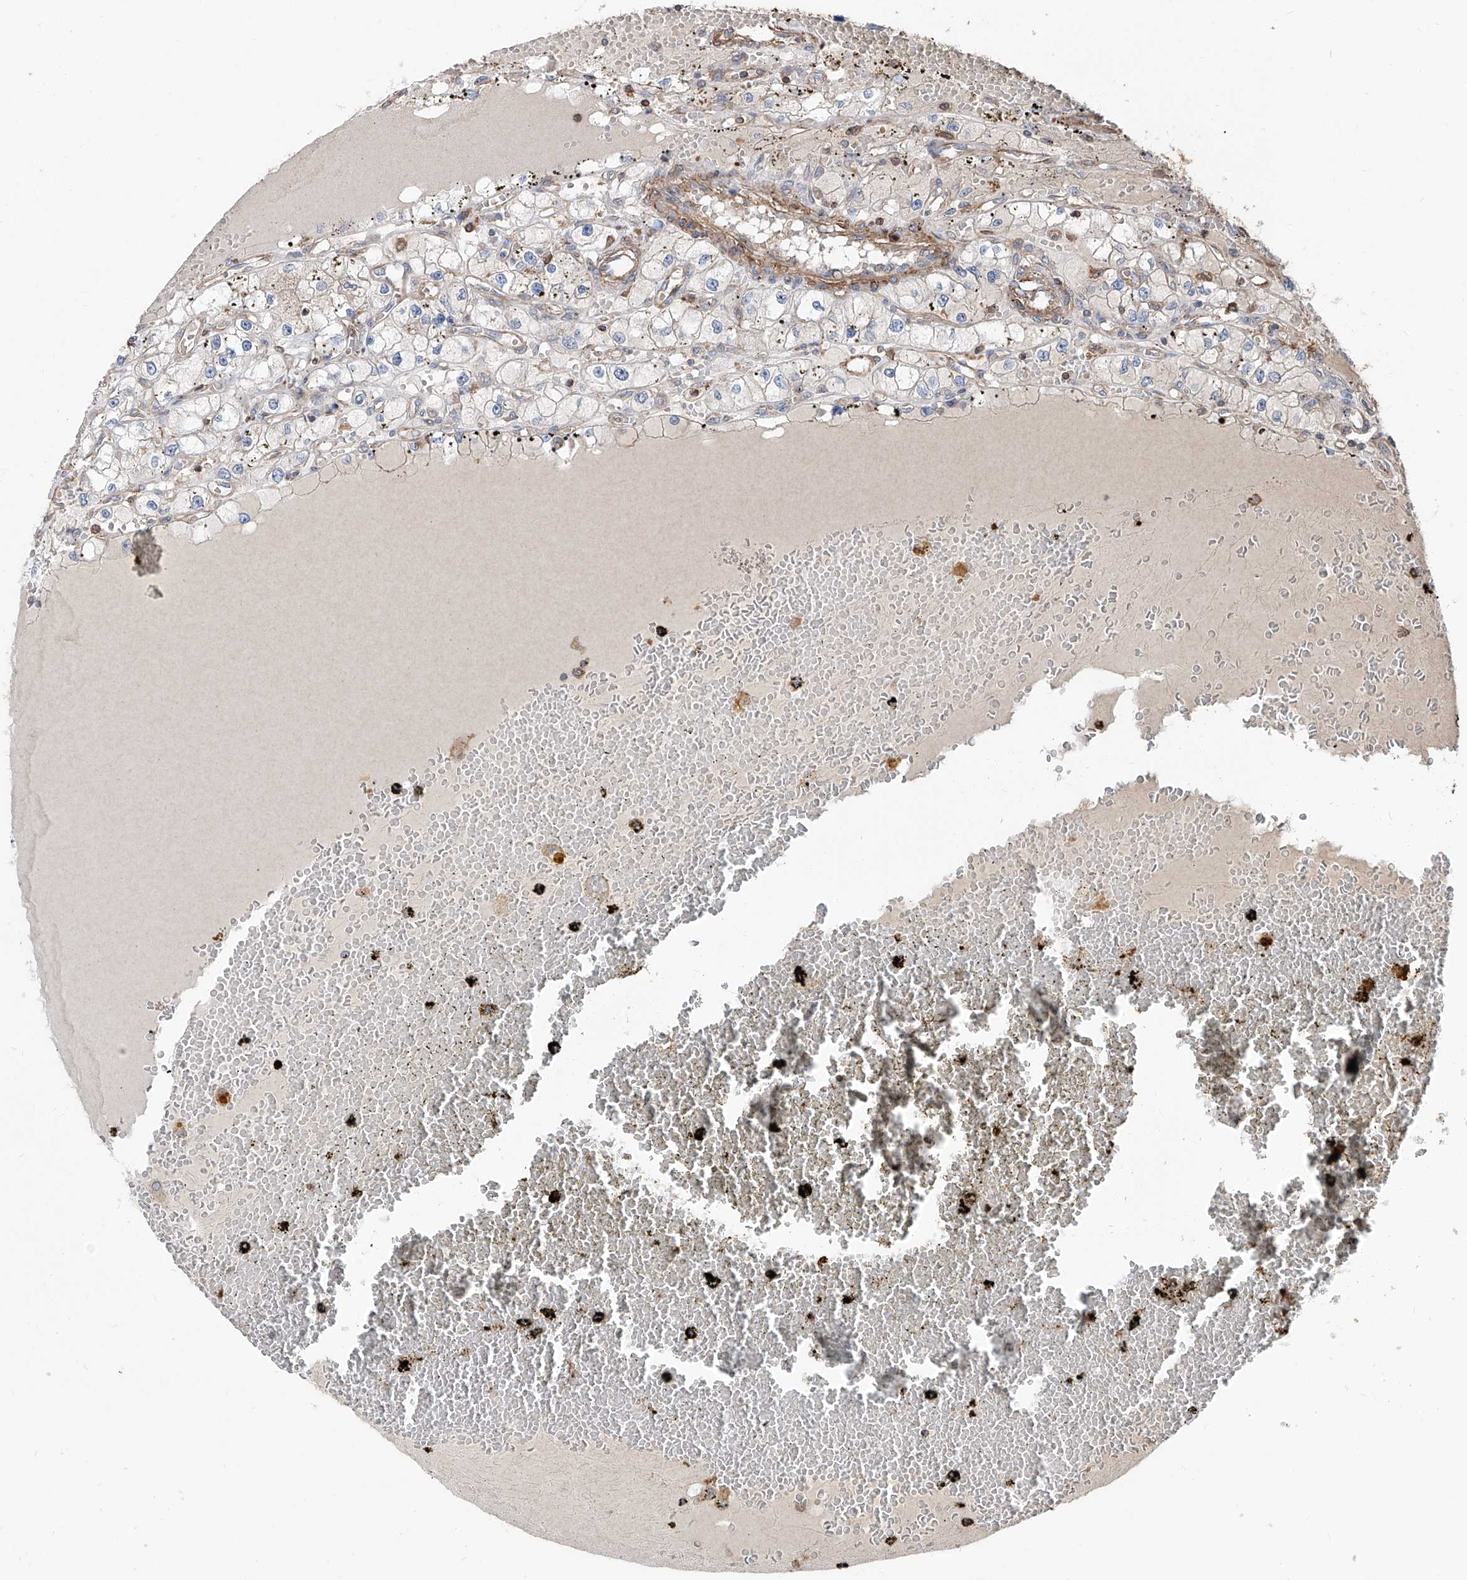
{"staining": {"intensity": "negative", "quantity": "none", "location": "none"}, "tissue": "renal cancer", "cell_type": "Tumor cells", "image_type": "cancer", "snomed": [{"axis": "morphology", "description": "Adenocarcinoma, NOS"}, {"axis": "topography", "description": "Kidney"}], "caption": "Protein analysis of adenocarcinoma (renal) reveals no significant expression in tumor cells.", "gene": "PIEZO2", "patient": {"sex": "male", "age": 56}}